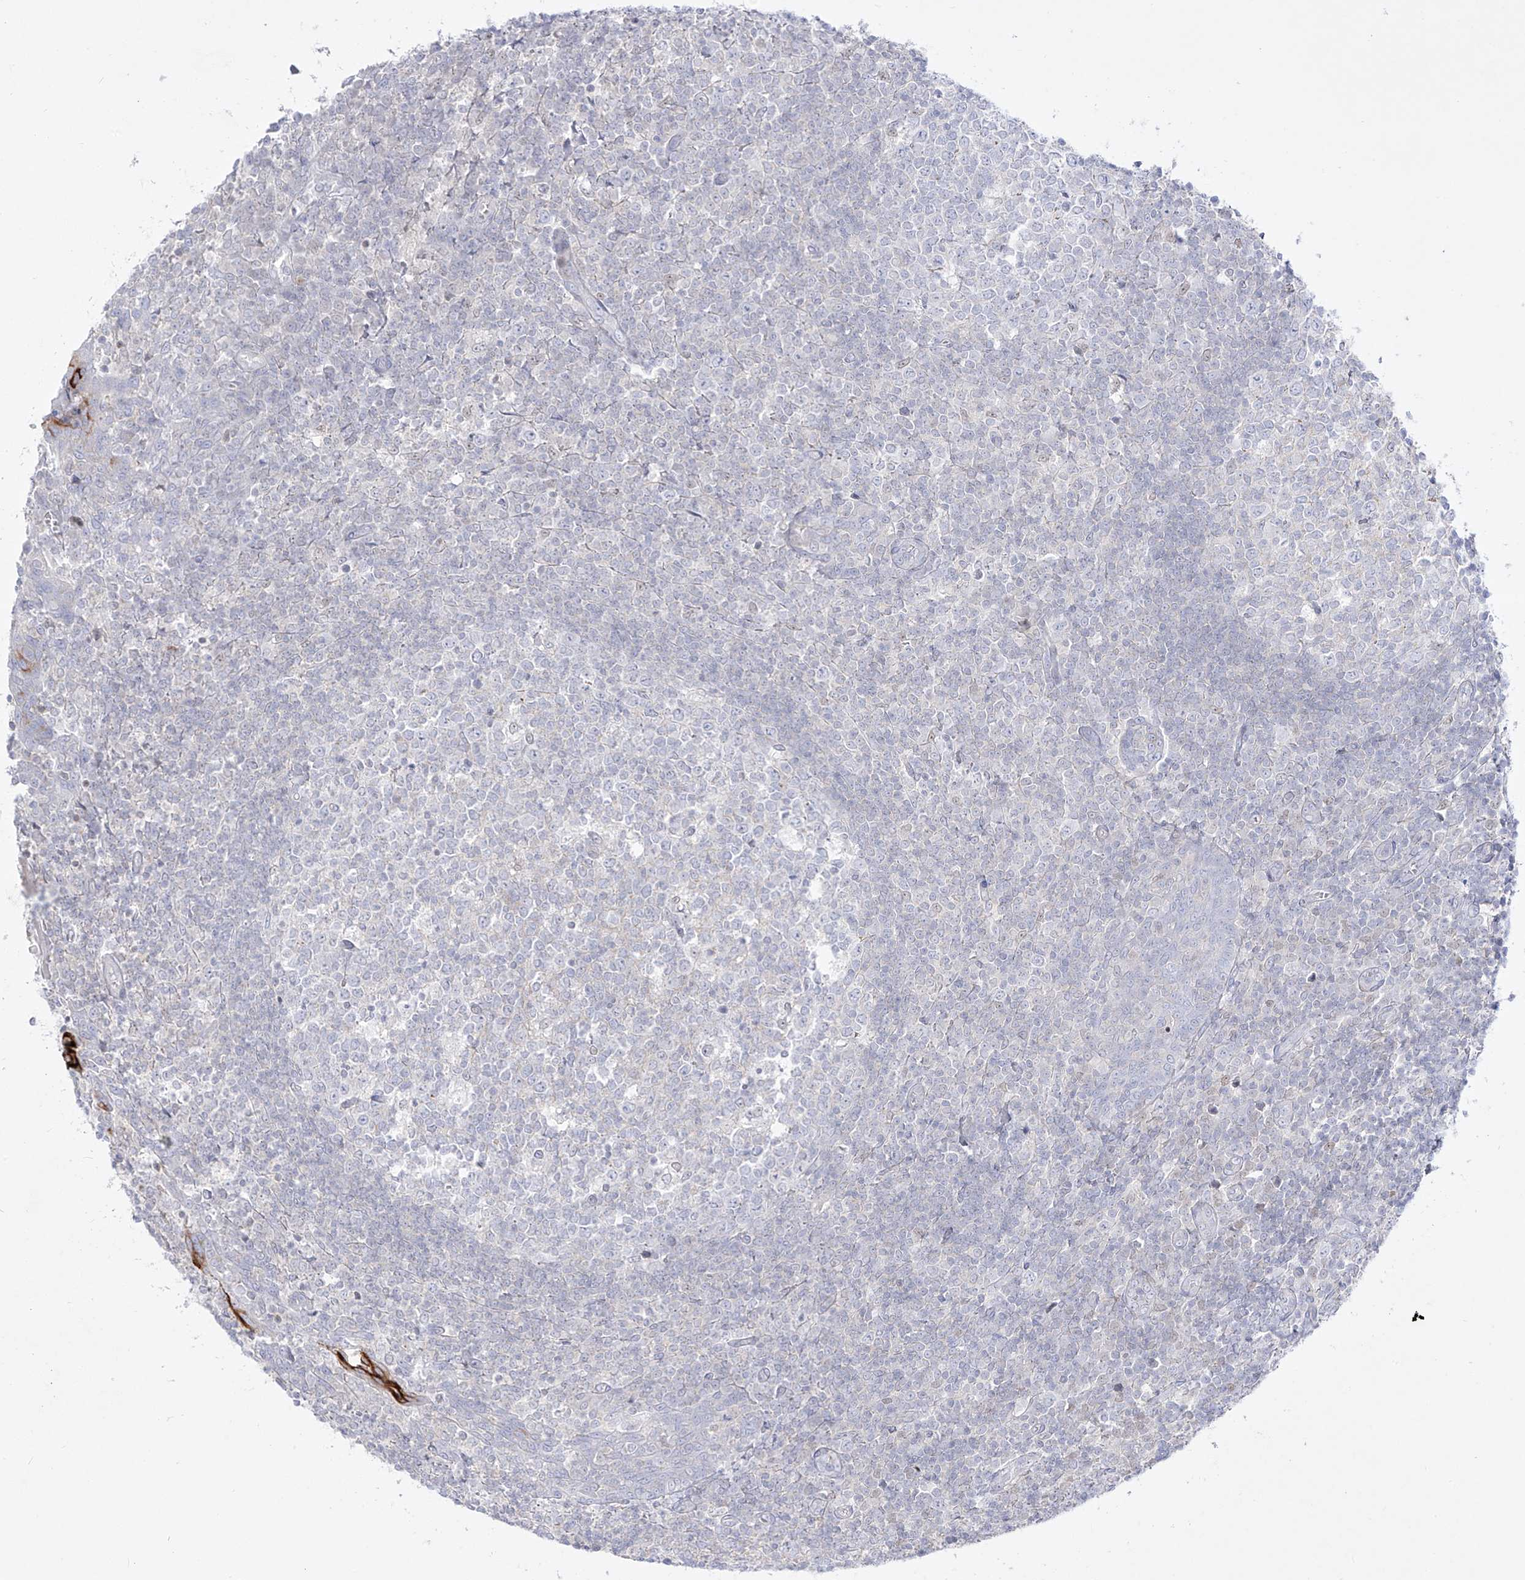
{"staining": {"intensity": "negative", "quantity": "none", "location": "none"}, "tissue": "tonsil", "cell_type": "Germinal center cells", "image_type": "normal", "snomed": [{"axis": "morphology", "description": "Normal tissue, NOS"}, {"axis": "topography", "description": "Tonsil"}], "caption": "High power microscopy image of an immunohistochemistry (IHC) photomicrograph of unremarkable tonsil, revealing no significant expression in germinal center cells.", "gene": "DMKN", "patient": {"sex": "female", "age": 19}}